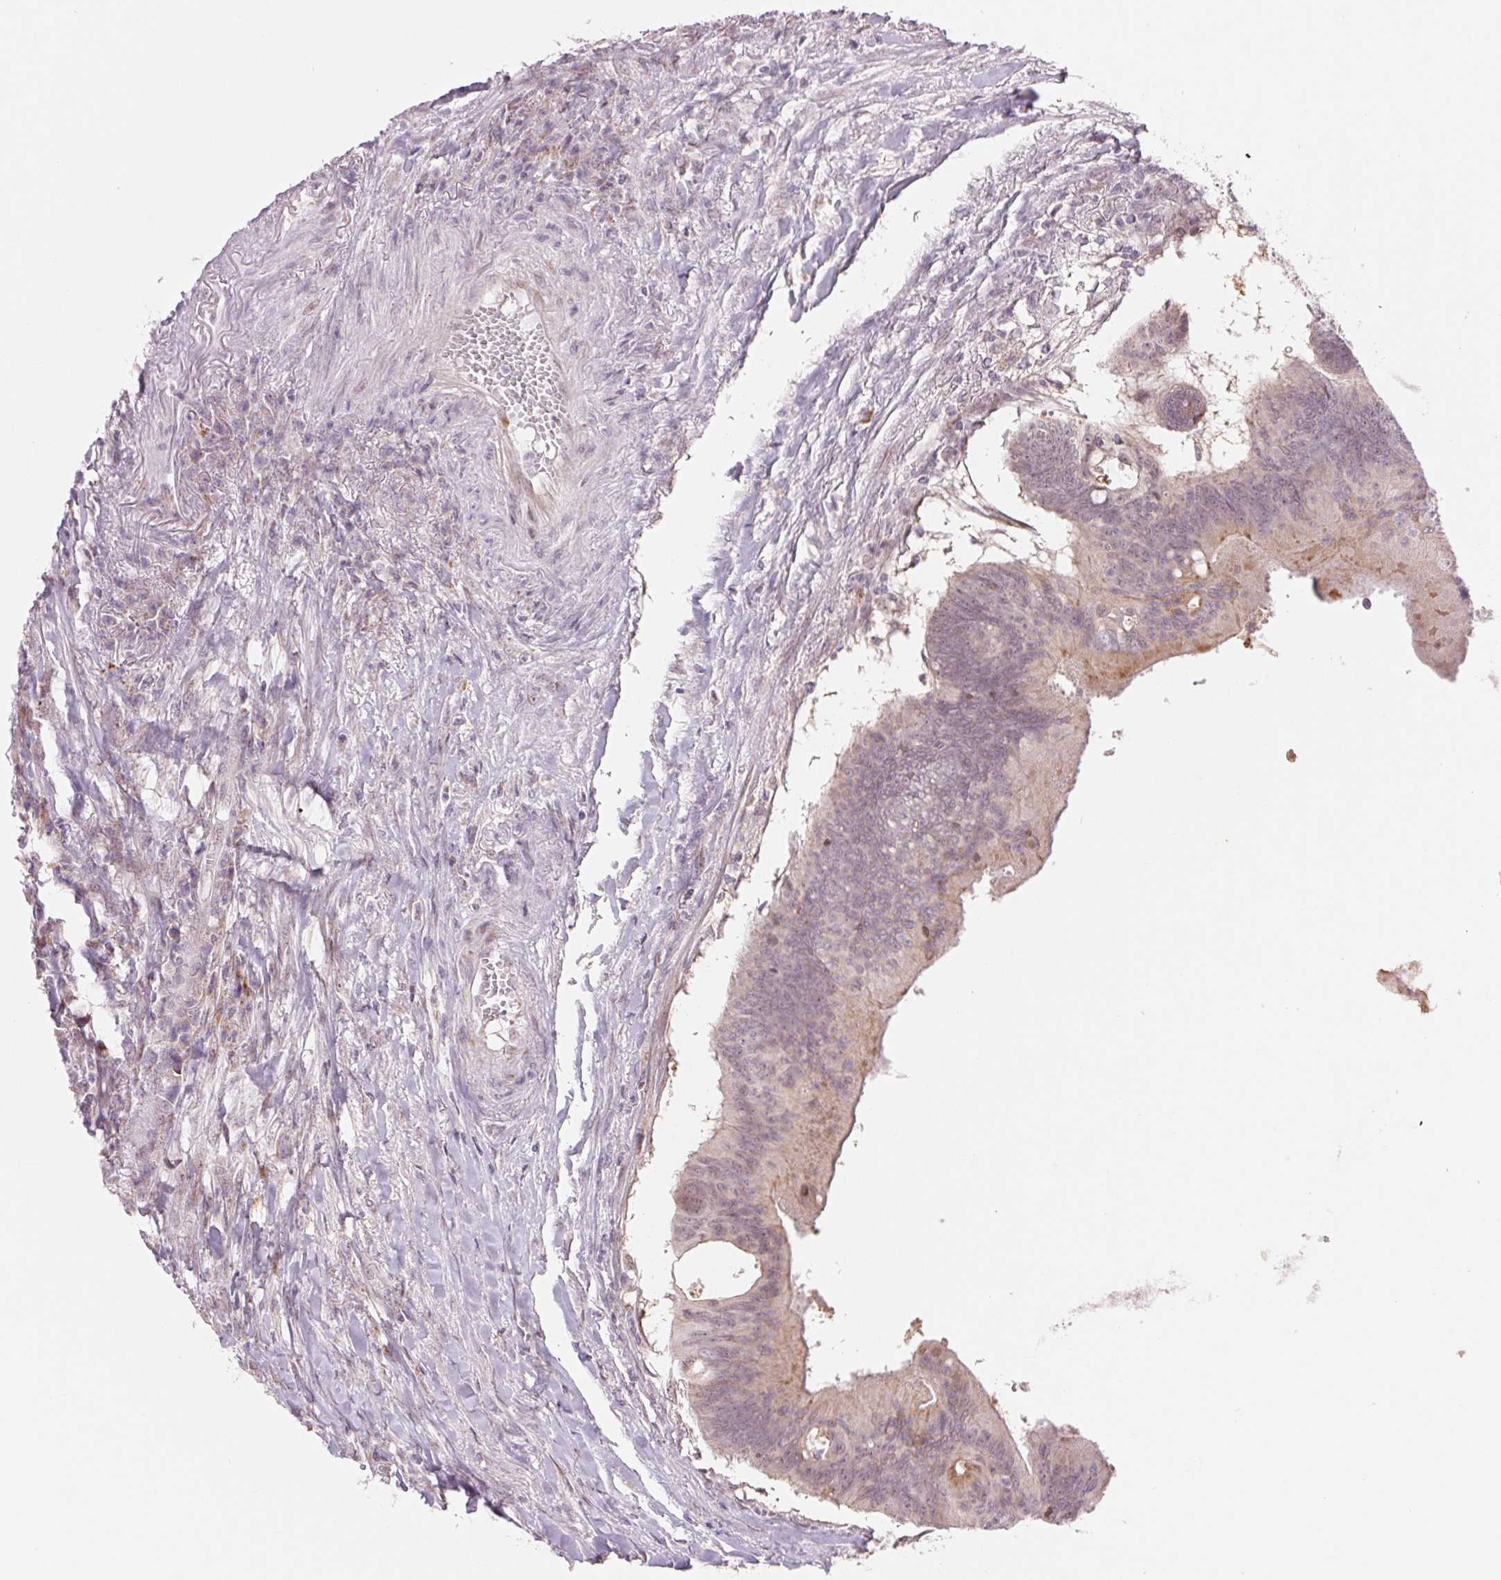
{"staining": {"intensity": "moderate", "quantity": "<25%", "location": "cytoplasmic/membranous"}, "tissue": "colorectal cancer", "cell_type": "Tumor cells", "image_type": "cancer", "snomed": [{"axis": "morphology", "description": "Adenocarcinoma, NOS"}, {"axis": "topography", "description": "Colon"}], "caption": "Protein positivity by immunohistochemistry (IHC) demonstrates moderate cytoplasmic/membranous staining in about <25% of tumor cells in colorectal cancer. The staining was performed using DAB (3,3'-diaminobenzidine), with brown indicating positive protein expression. Nuclei are stained blue with hematoxylin.", "gene": "ARHGAP32", "patient": {"sex": "male", "age": 65}}